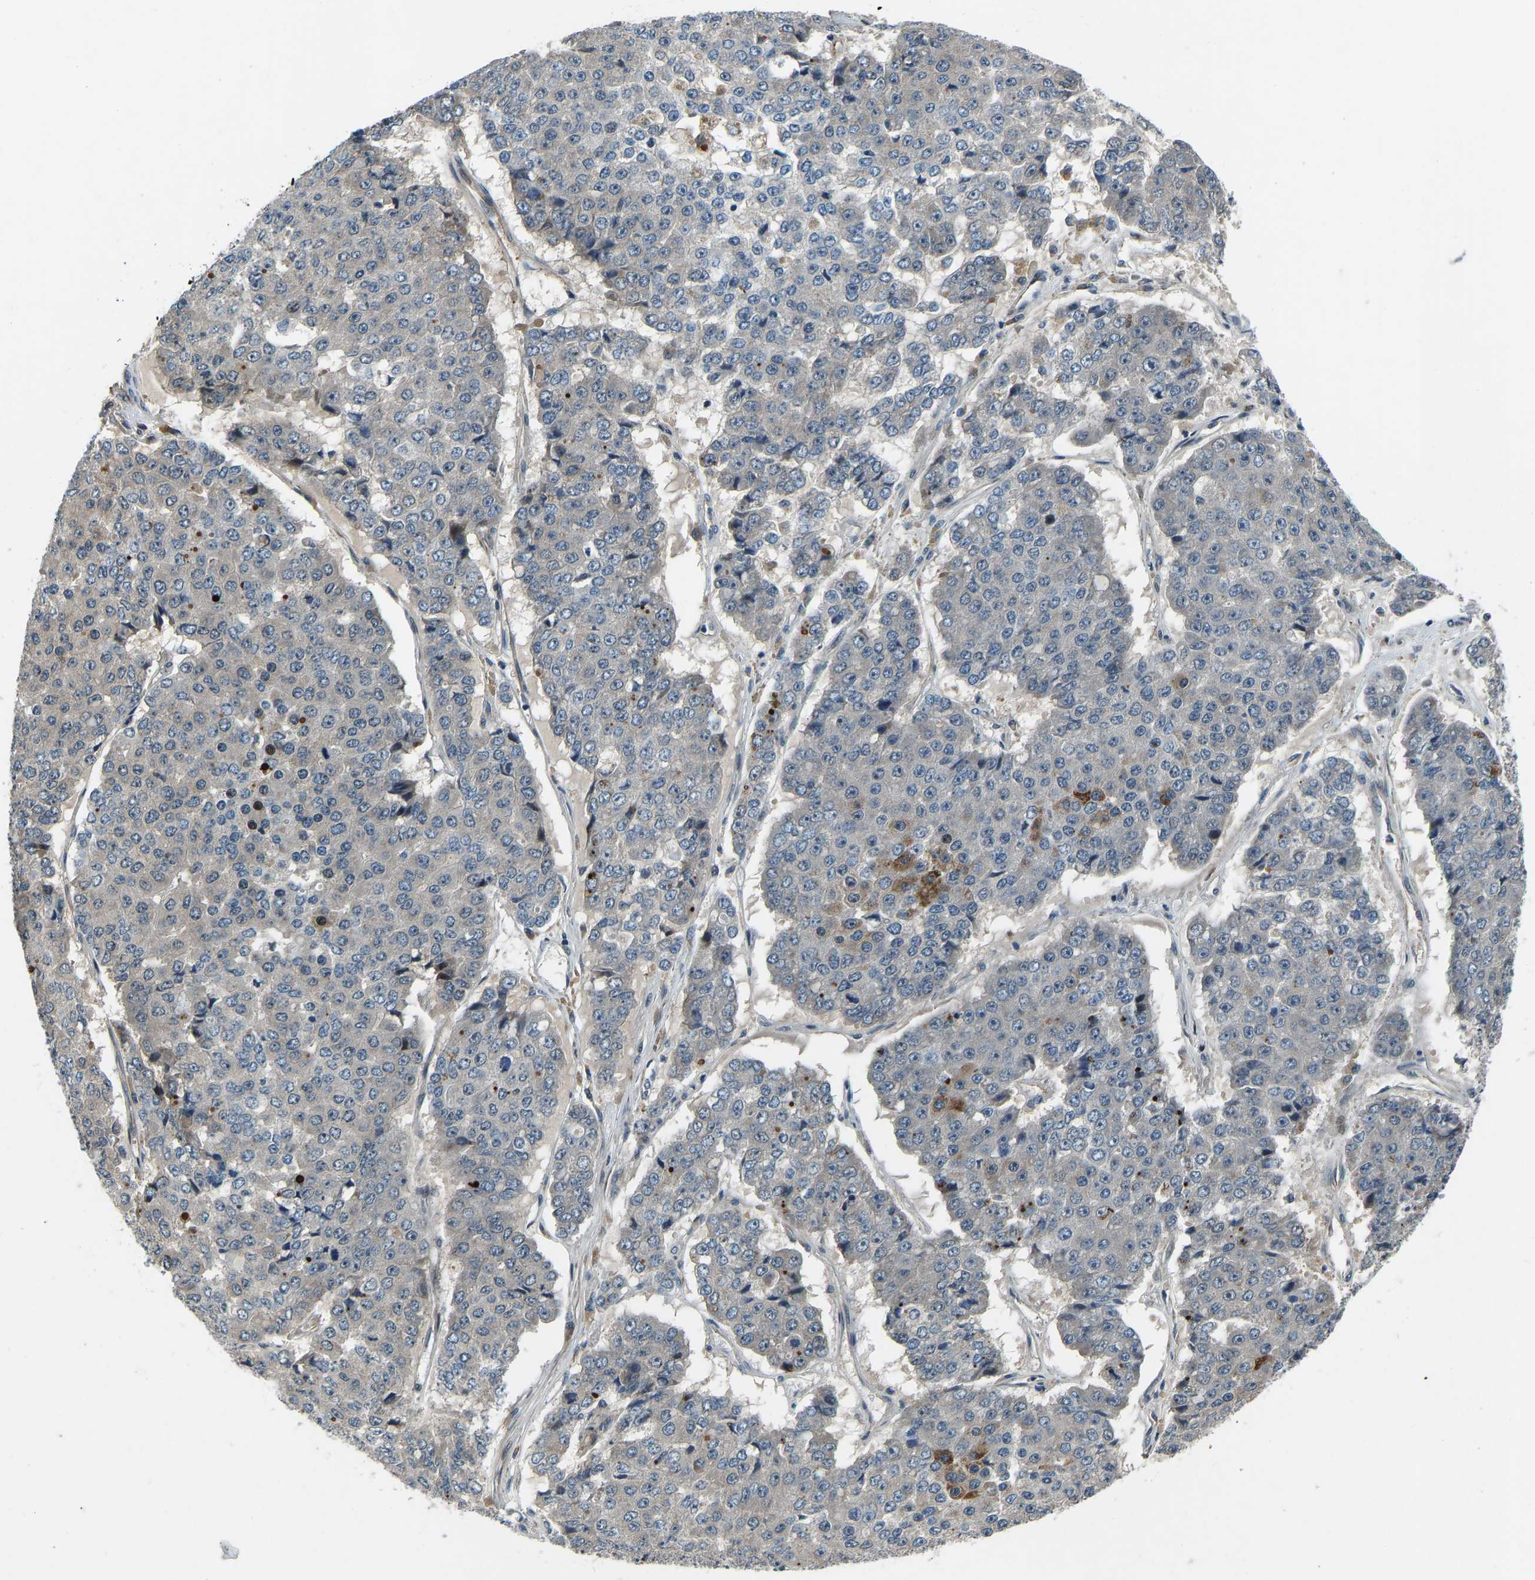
{"staining": {"intensity": "moderate", "quantity": "<25%", "location": "cytoplasmic/membranous"}, "tissue": "pancreatic cancer", "cell_type": "Tumor cells", "image_type": "cancer", "snomed": [{"axis": "morphology", "description": "Adenocarcinoma, NOS"}, {"axis": "topography", "description": "Pancreas"}], "caption": "Immunohistochemistry (IHC) micrograph of pancreatic cancer stained for a protein (brown), which displays low levels of moderate cytoplasmic/membranous staining in approximately <25% of tumor cells.", "gene": "RLIM", "patient": {"sex": "male", "age": 50}}